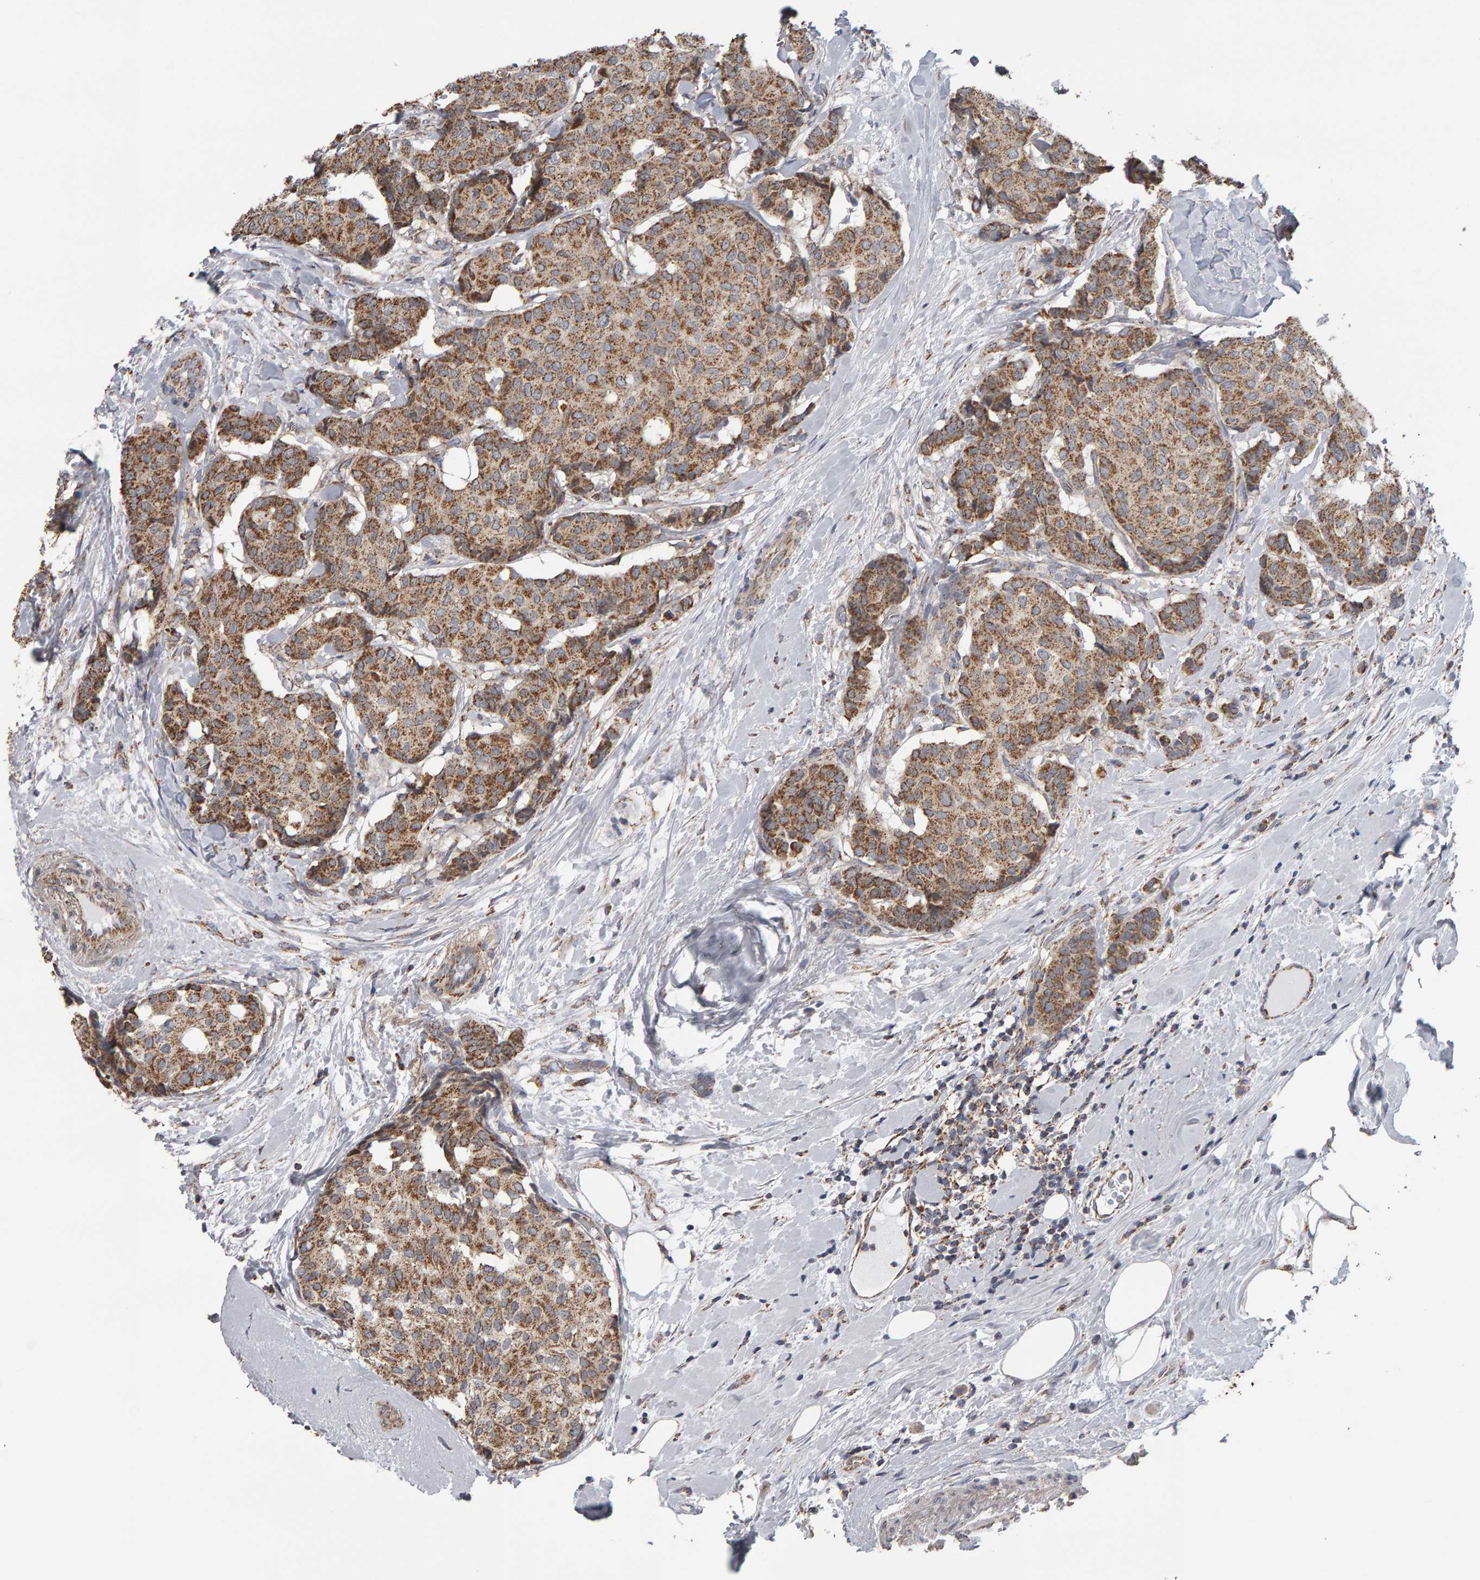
{"staining": {"intensity": "moderate", "quantity": ">75%", "location": "cytoplasmic/membranous"}, "tissue": "breast cancer", "cell_type": "Tumor cells", "image_type": "cancer", "snomed": [{"axis": "morphology", "description": "Duct carcinoma"}, {"axis": "topography", "description": "Breast"}], "caption": "Breast cancer stained with DAB (3,3'-diaminobenzidine) IHC exhibits medium levels of moderate cytoplasmic/membranous staining in approximately >75% of tumor cells.", "gene": "TOM1L1", "patient": {"sex": "female", "age": 75}}